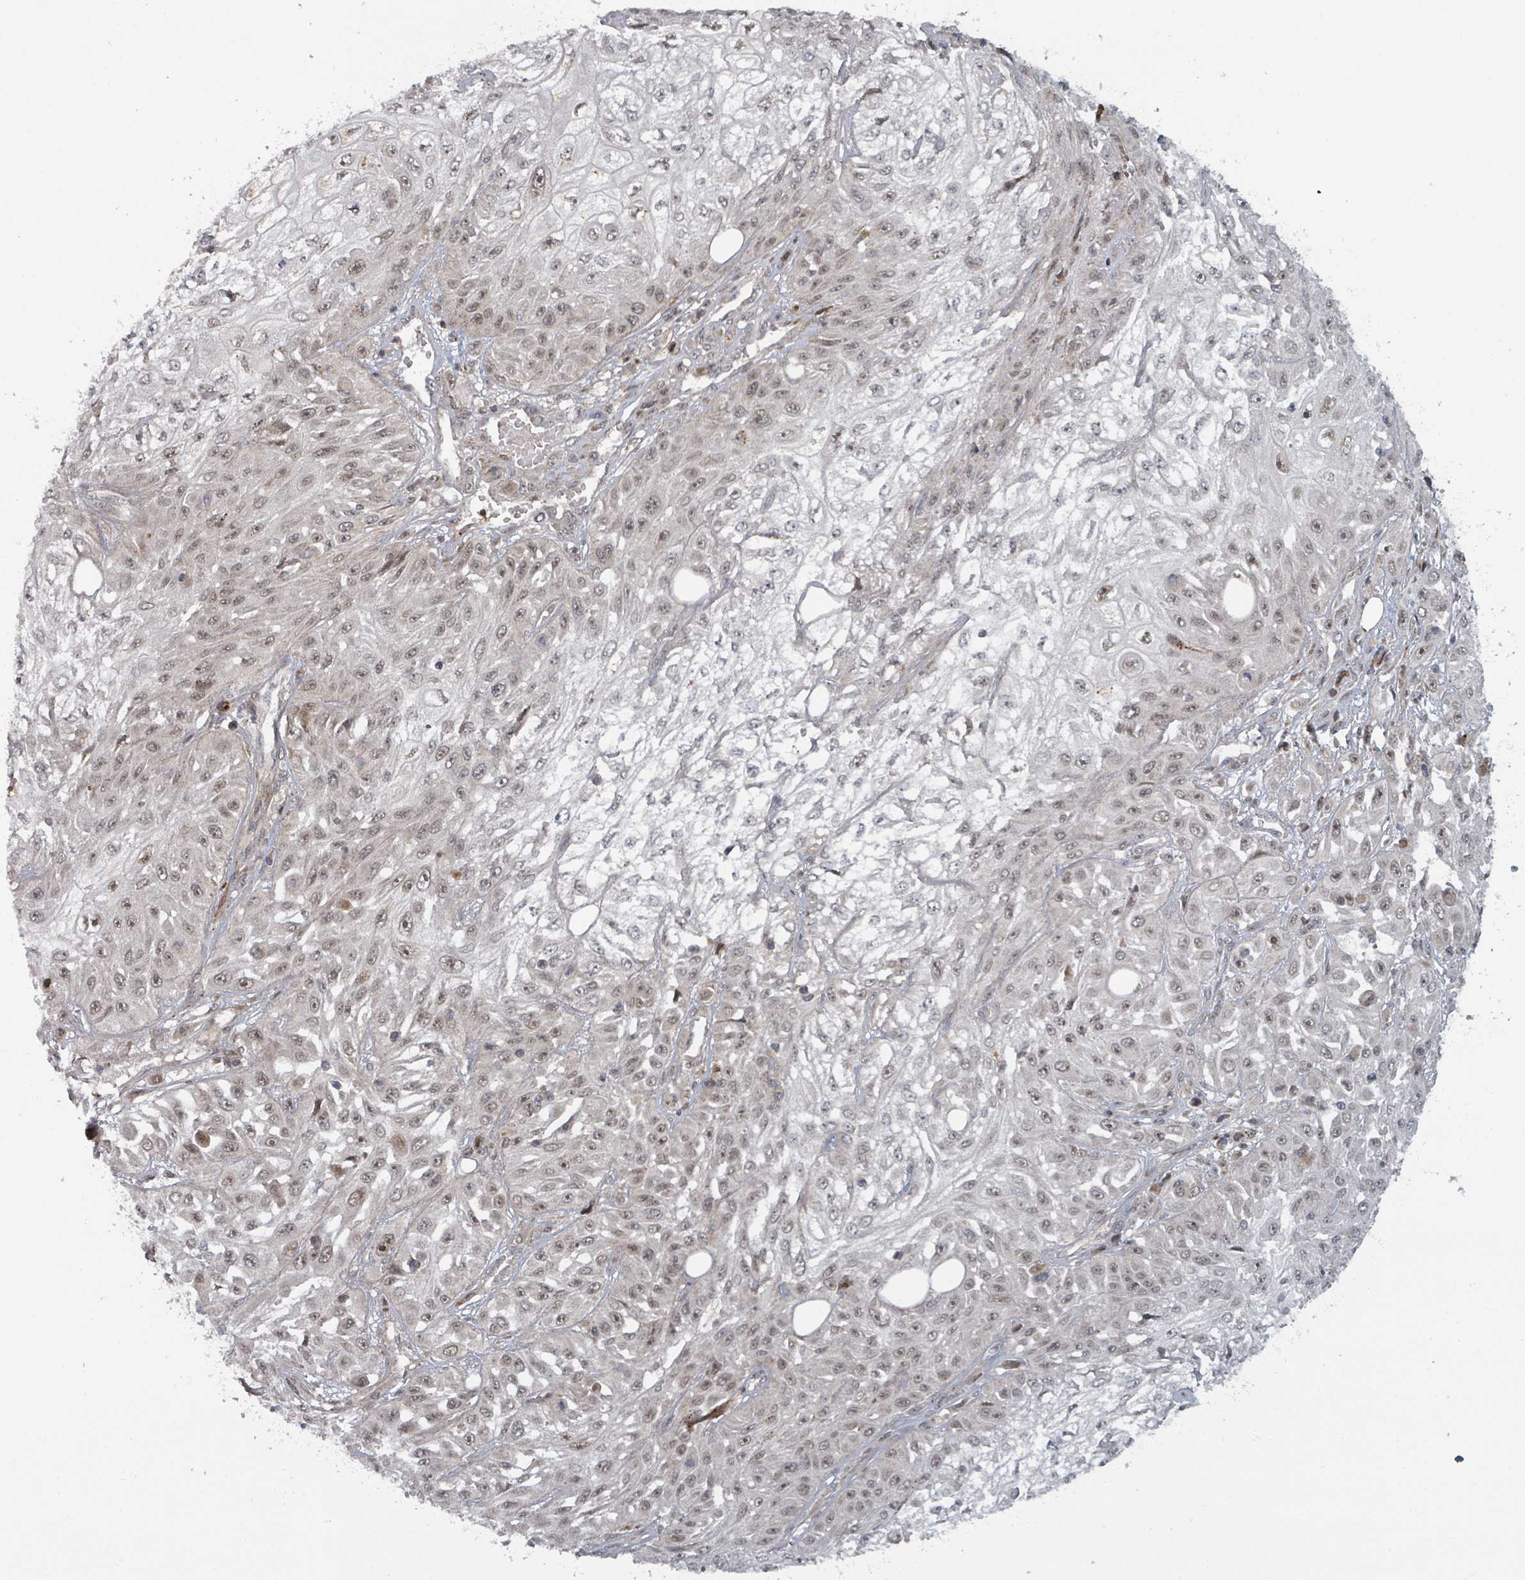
{"staining": {"intensity": "weak", "quantity": "25%-75%", "location": "nuclear"}, "tissue": "skin cancer", "cell_type": "Tumor cells", "image_type": "cancer", "snomed": [{"axis": "morphology", "description": "Squamous cell carcinoma, NOS"}, {"axis": "morphology", "description": "Squamous cell carcinoma, metastatic, NOS"}, {"axis": "topography", "description": "Skin"}, {"axis": "topography", "description": "Lymph node"}], "caption": "Immunohistochemistry (IHC) histopathology image of neoplastic tissue: human skin cancer (squamous cell carcinoma) stained using IHC exhibits low levels of weak protein expression localized specifically in the nuclear of tumor cells, appearing as a nuclear brown color.", "gene": "GTF3C1", "patient": {"sex": "male", "age": 75}}